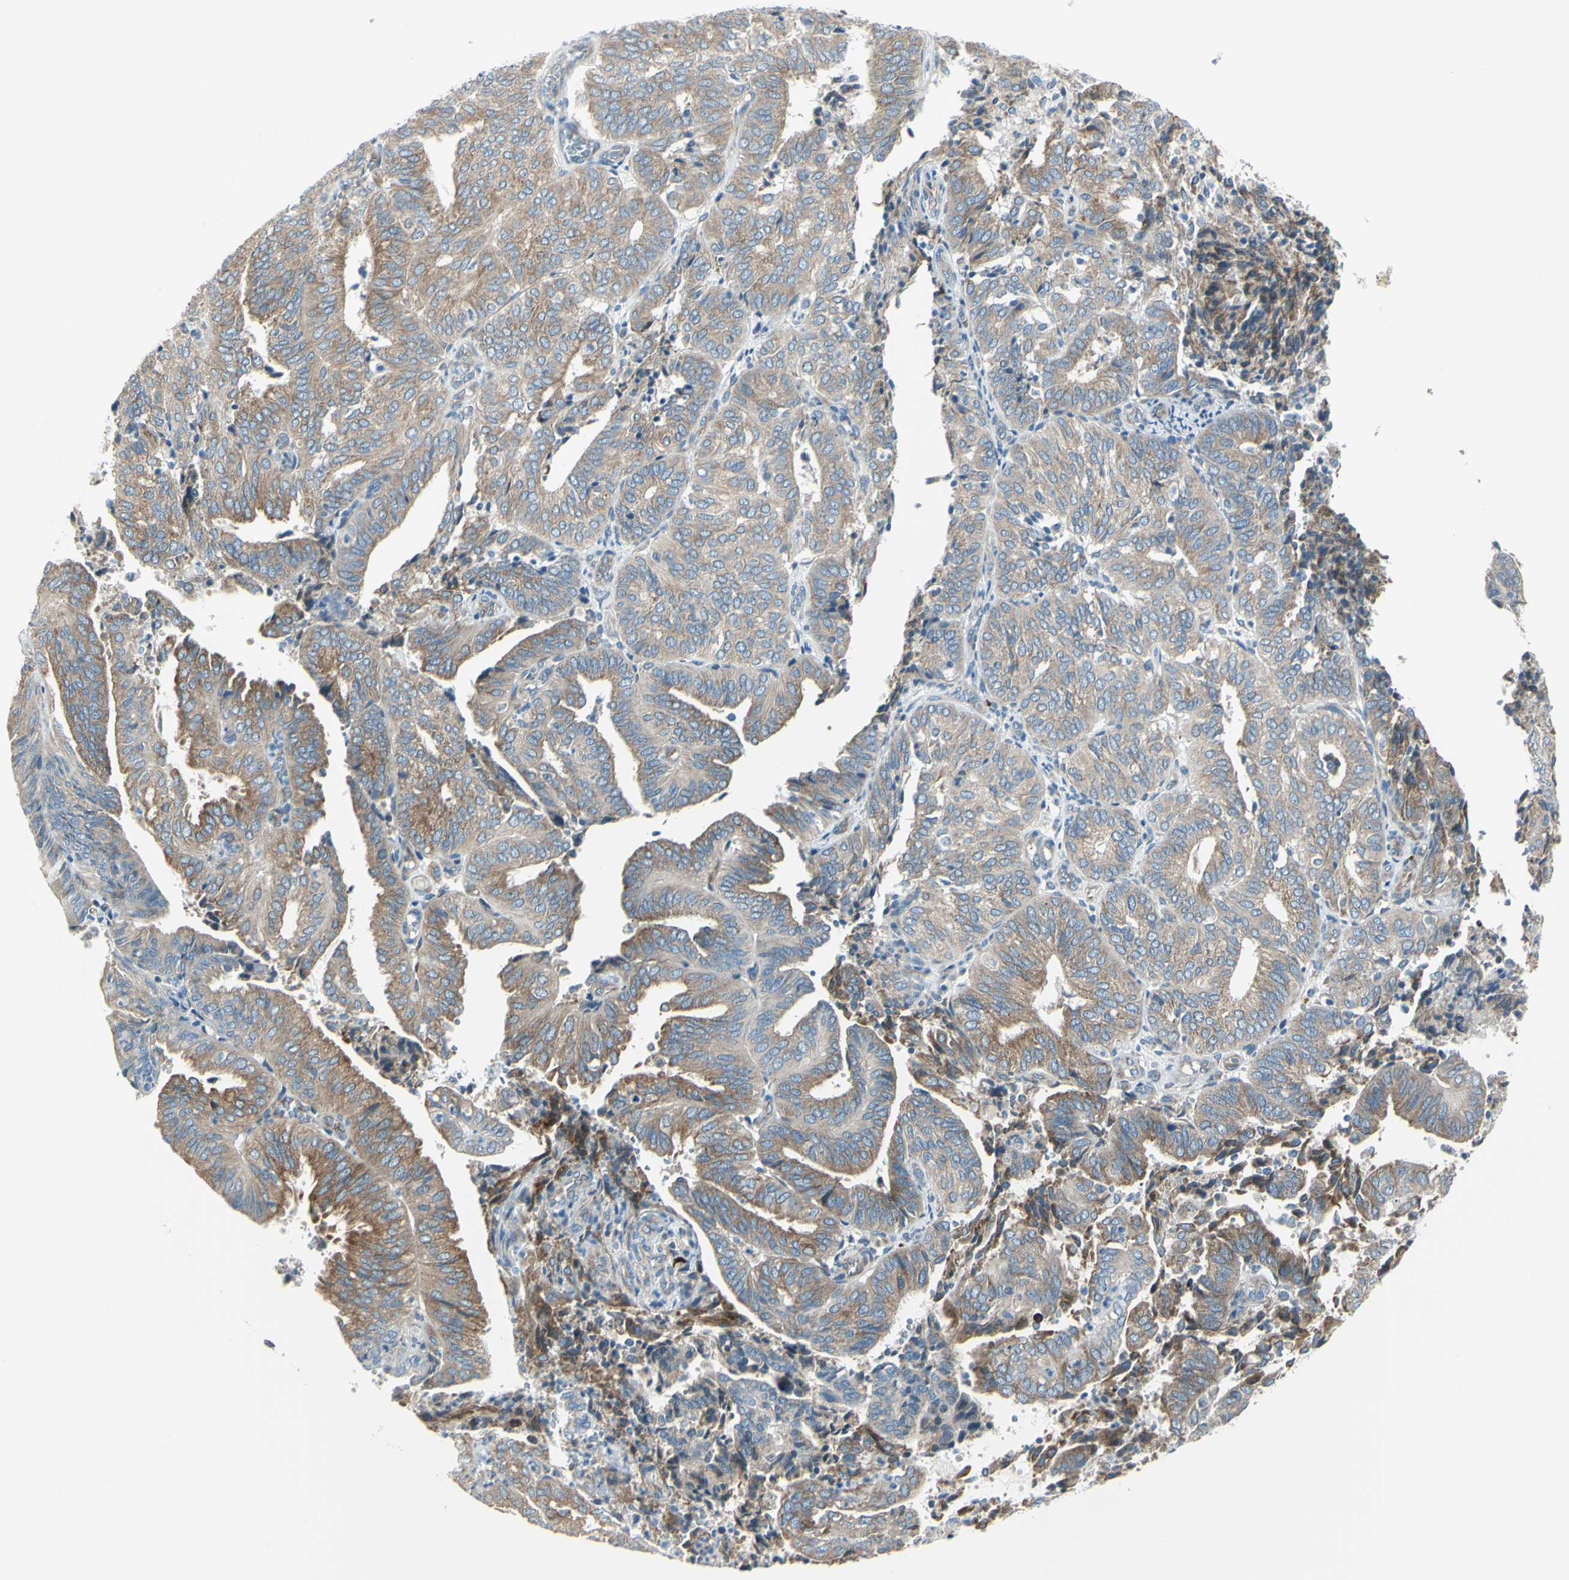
{"staining": {"intensity": "moderate", "quantity": ">75%", "location": "cytoplasmic/membranous"}, "tissue": "endometrial cancer", "cell_type": "Tumor cells", "image_type": "cancer", "snomed": [{"axis": "morphology", "description": "Adenocarcinoma, NOS"}, {"axis": "topography", "description": "Uterus"}], "caption": "Protein analysis of endometrial cancer (adenocarcinoma) tissue demonstrates moderate cytoplasmic/membranous staining in approximately >75% of tumor cells.", "gene": "SELENOS", "patient": {"sex": "female", "age": 60}}